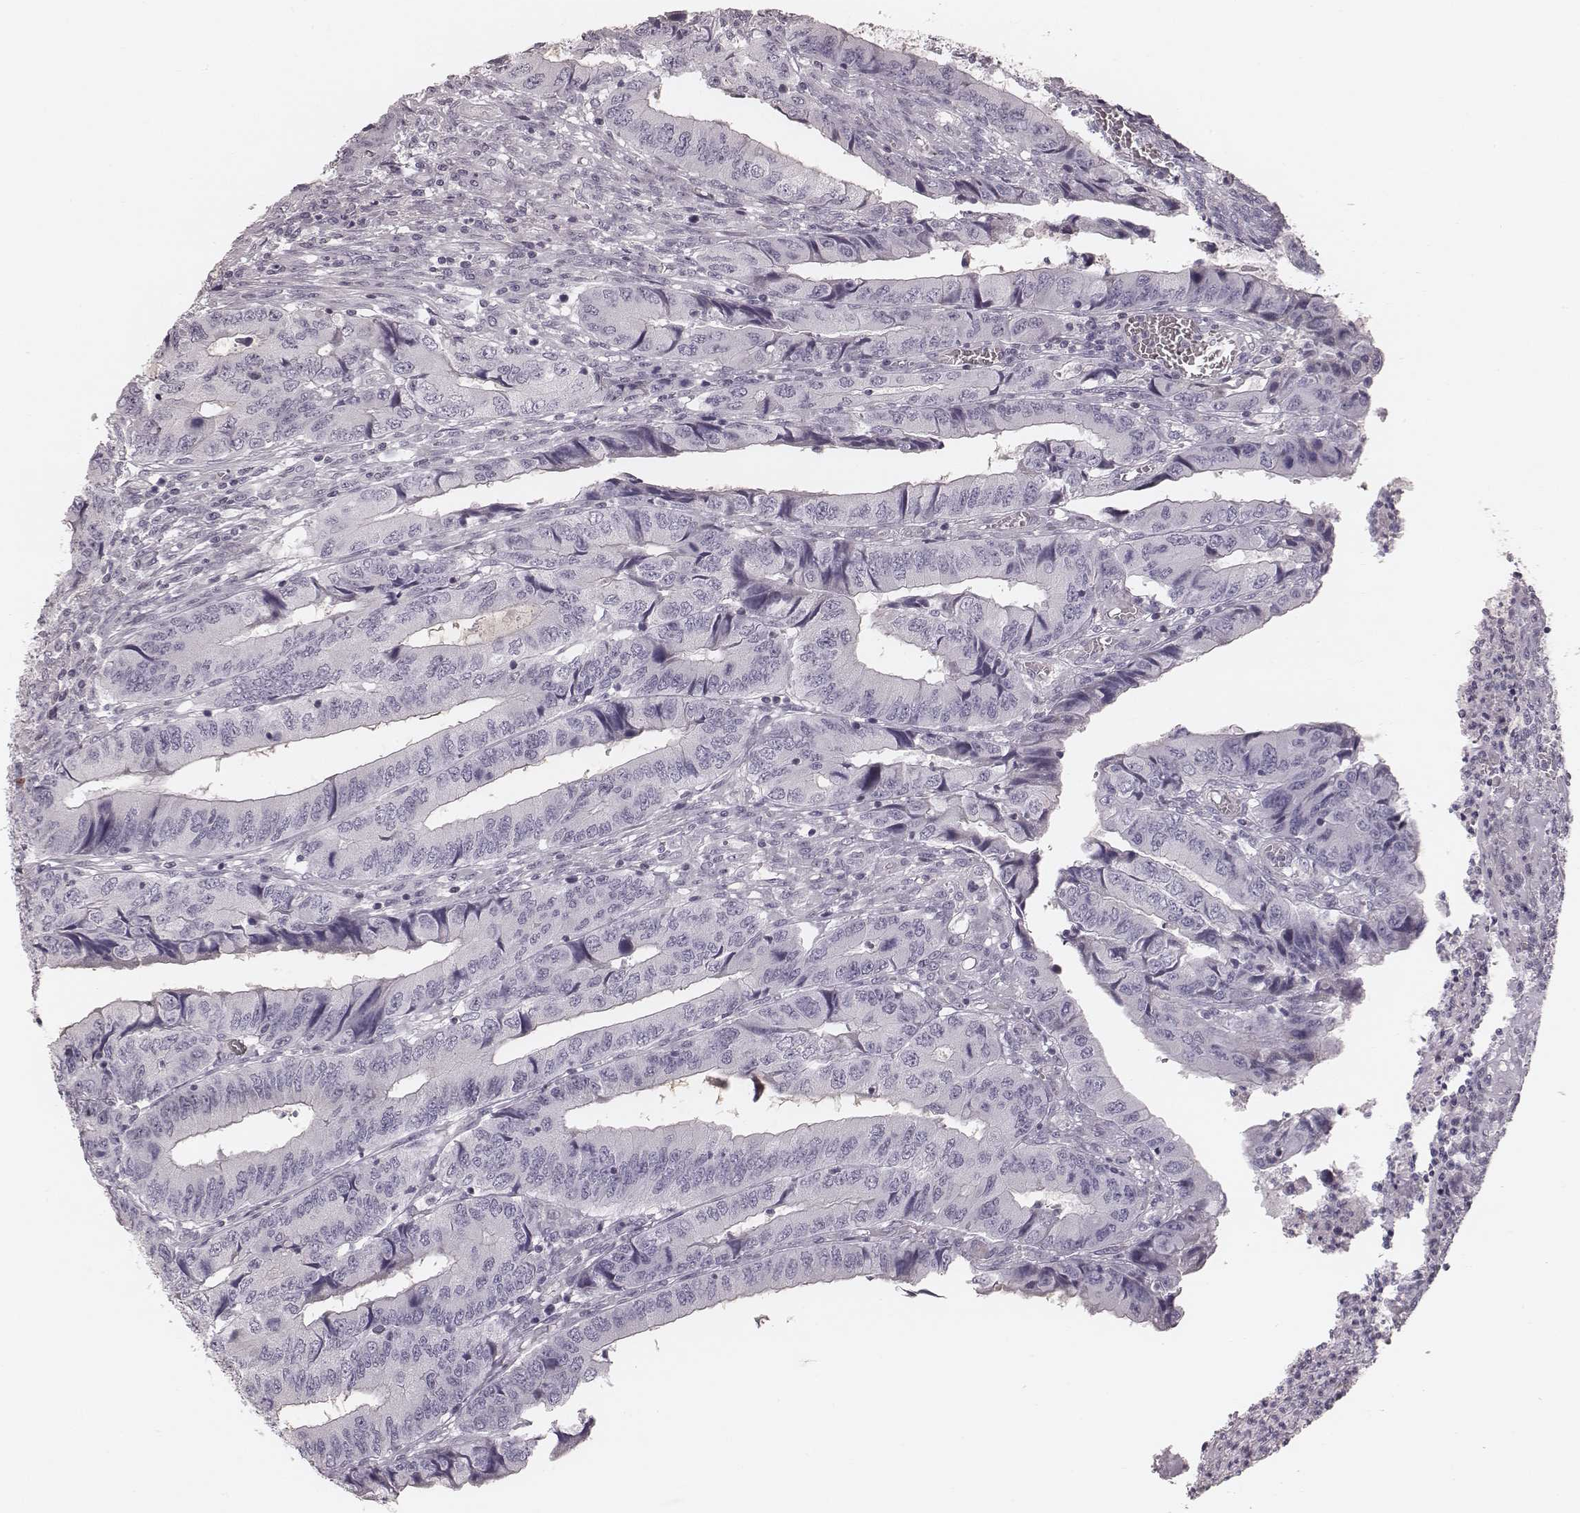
{"staining": {"intensity": "negative", "quantity": "none", "location": "none"}, "tissue": "colorectal cancer", "cell_type": "Tumor cells", "image_type": "cancer", "snomed": [{"axis": "morphology", "description": "Adenocarcinoma, NOS"}, {"axis": "topography", "description": "Colon"}], "caption": "Tumor cells show no significant protein staining in colorectal cancer (adenocarcinoma).", "gene": "S100Z", "patient": {"sex": "male", "age": 53}}